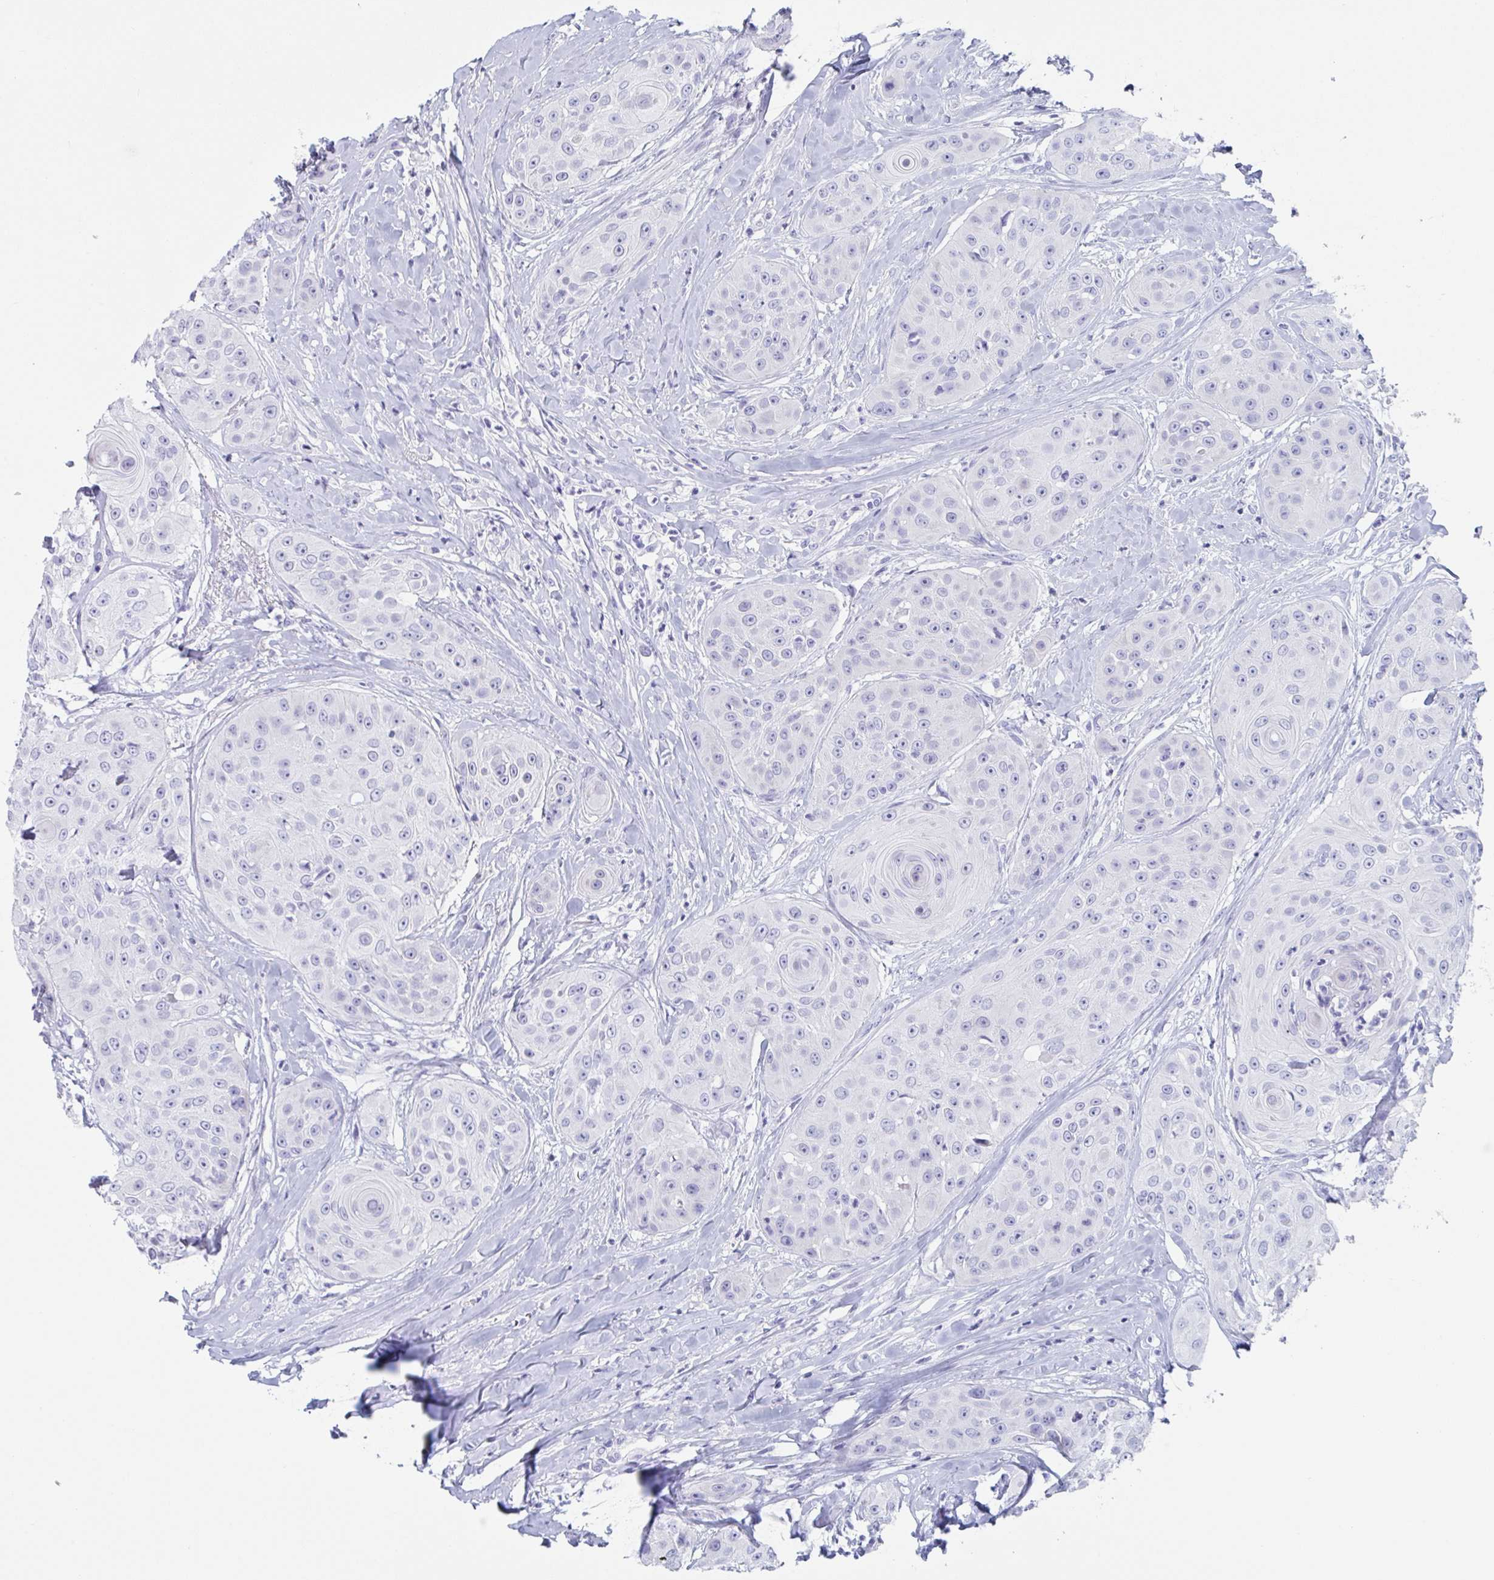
{"staining": {"intensity": "negative", "quantity": "none", "location": "none"}, "tissue": "head and neck cancer", "cell_type": "Tumor cells", "image_type": "cancer", "snomed": [{"axis": "morphology", "description": "Squamous cell carcinoma, NOS"}, {"axis": "topography", "description": "Head-Neck"}], "caption": "The histopathology image demonstrates no significant positivity in tumor cells of head and neck squamous cell carcinoma.", "gene": "ZPBP", "patient": {"sex": "male", "age": 83}}